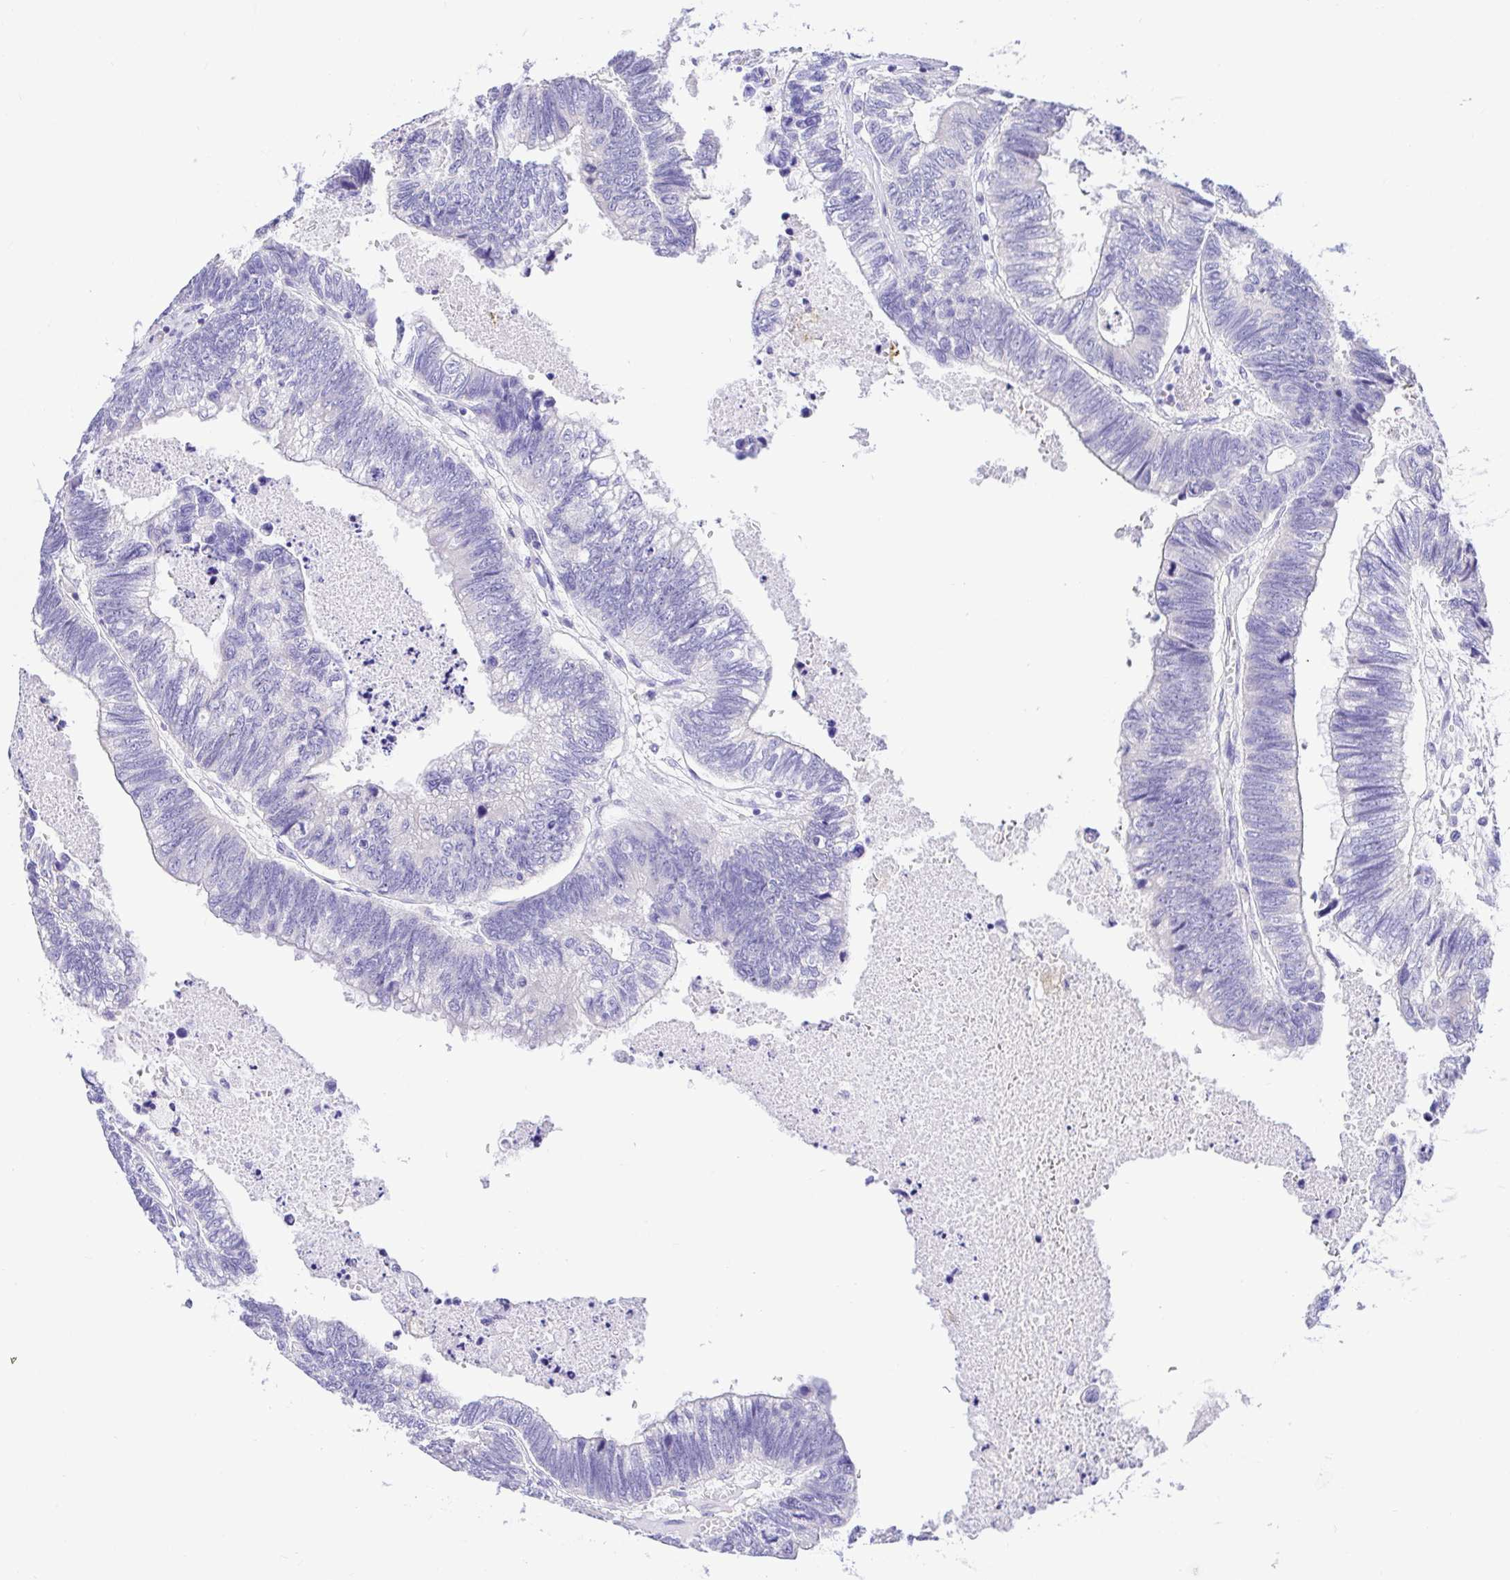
{"staining": {"intensity": "negative", "quantity": "none", "location": "none"}, "tissue": "colorectal cancer", "cell_type": "Tumor cells", "image_type": "cancer", "snomed": [{"axis": "morphology", "description": "Adenocarcinoma, NOS"}, {"axis": "topography", "description": "Colon"}], "caption": "Immunohistochemistry (IHC) image of neoplastic tissue: human colorectal cancer stained with DAB displays no significant protein expression in tumor cells.", "gene": "BACE2", "patient": {"sex": "male", "age": 62}}